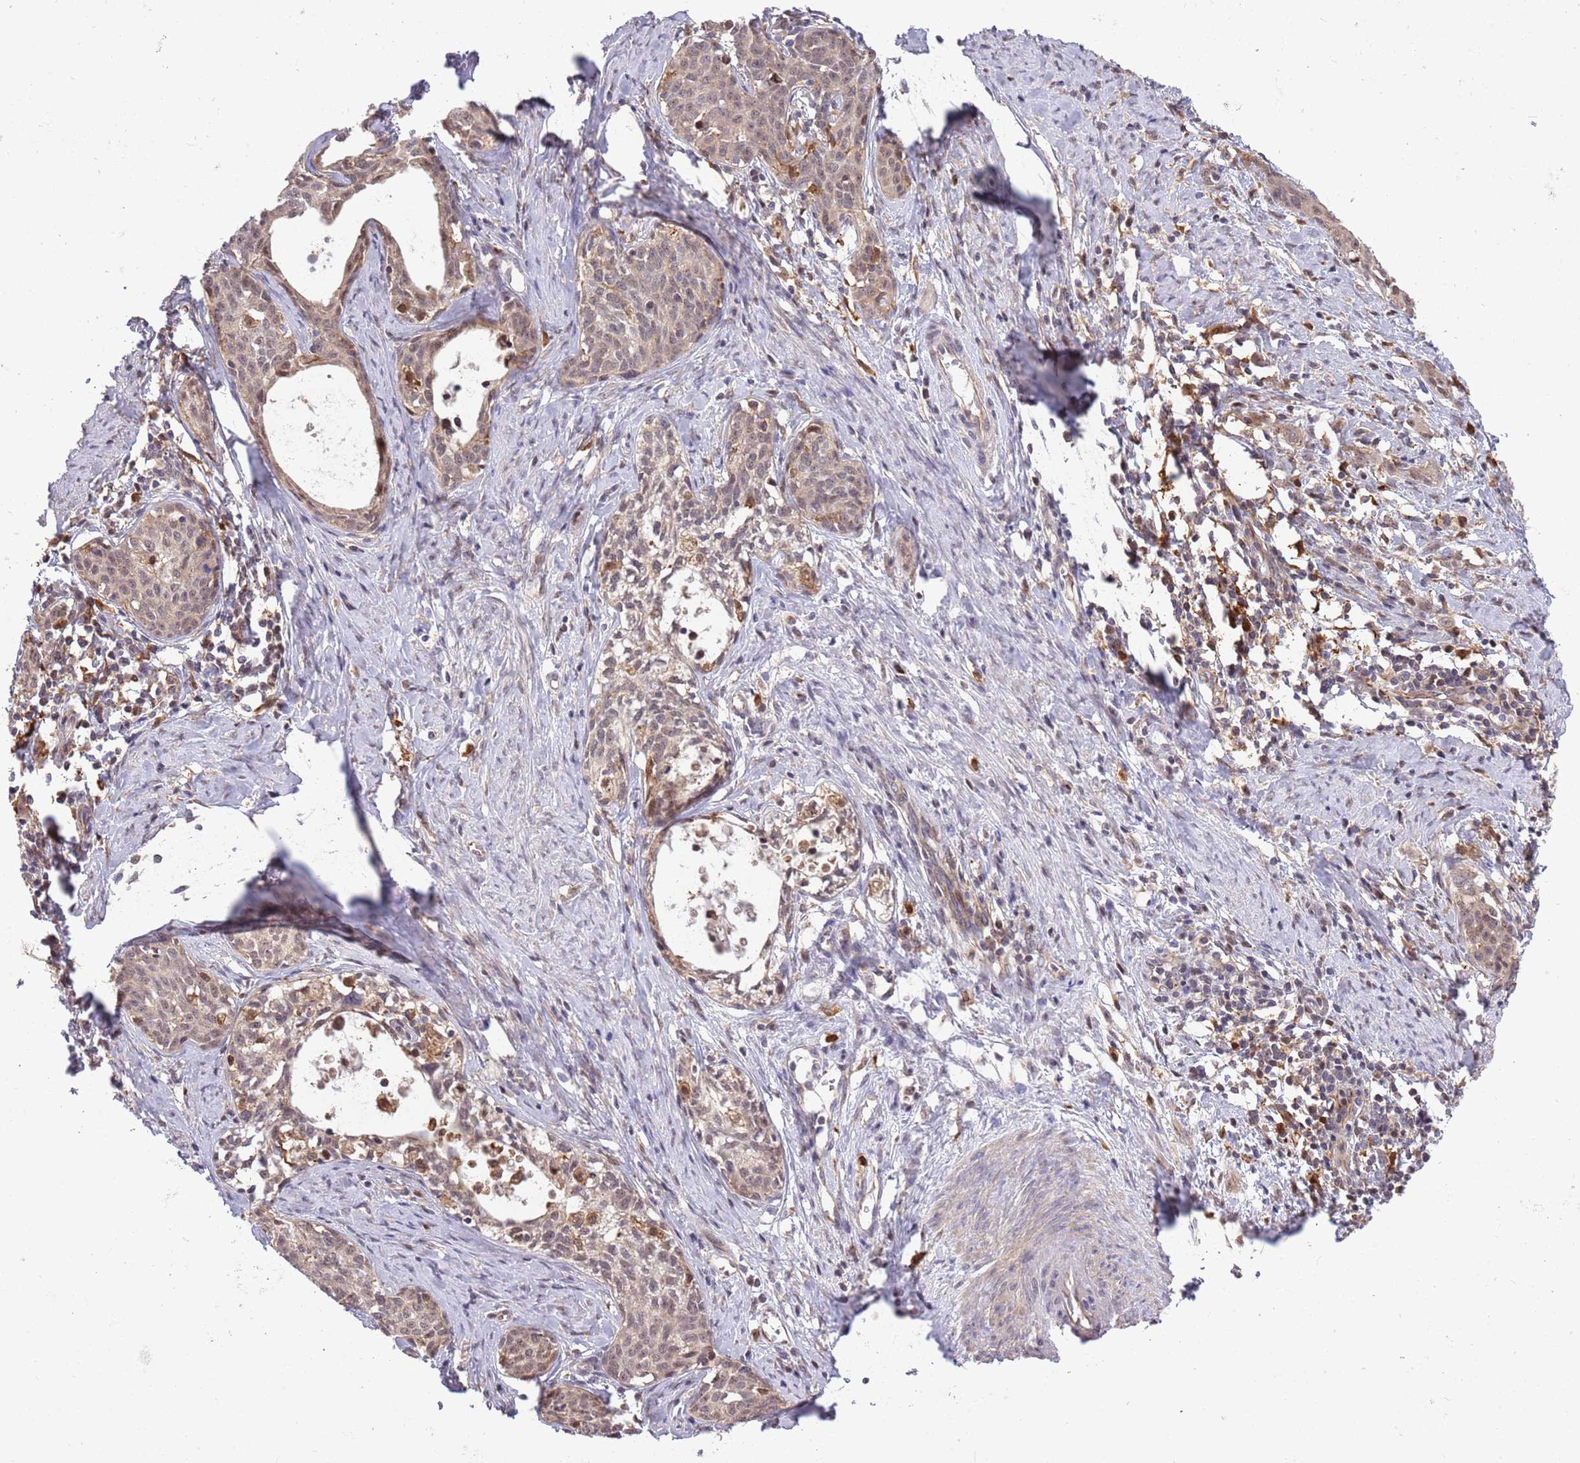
{"staining": {"intensity": "weak", "quantity": "25%-75%", "location": "cytoplasmic/membranous"}, "tissue": "cervical cancer", "cell_type": "Tumor cells", "image_type": "cancer", "snomed": [{"axis": "morphology", "description": "Squamous cell carcinoma, NOS"}, {"axis": "topography", "description": "Cervix"}], "caption": "Protein staining of cervical squamous cell carcinoma tissue demonstrates weak cytoplasmic/membranous staining in approximately 25%-75% of tumor cells.", "gene": "CCNJL", "patient": {"sex": "female", "age": 52}}